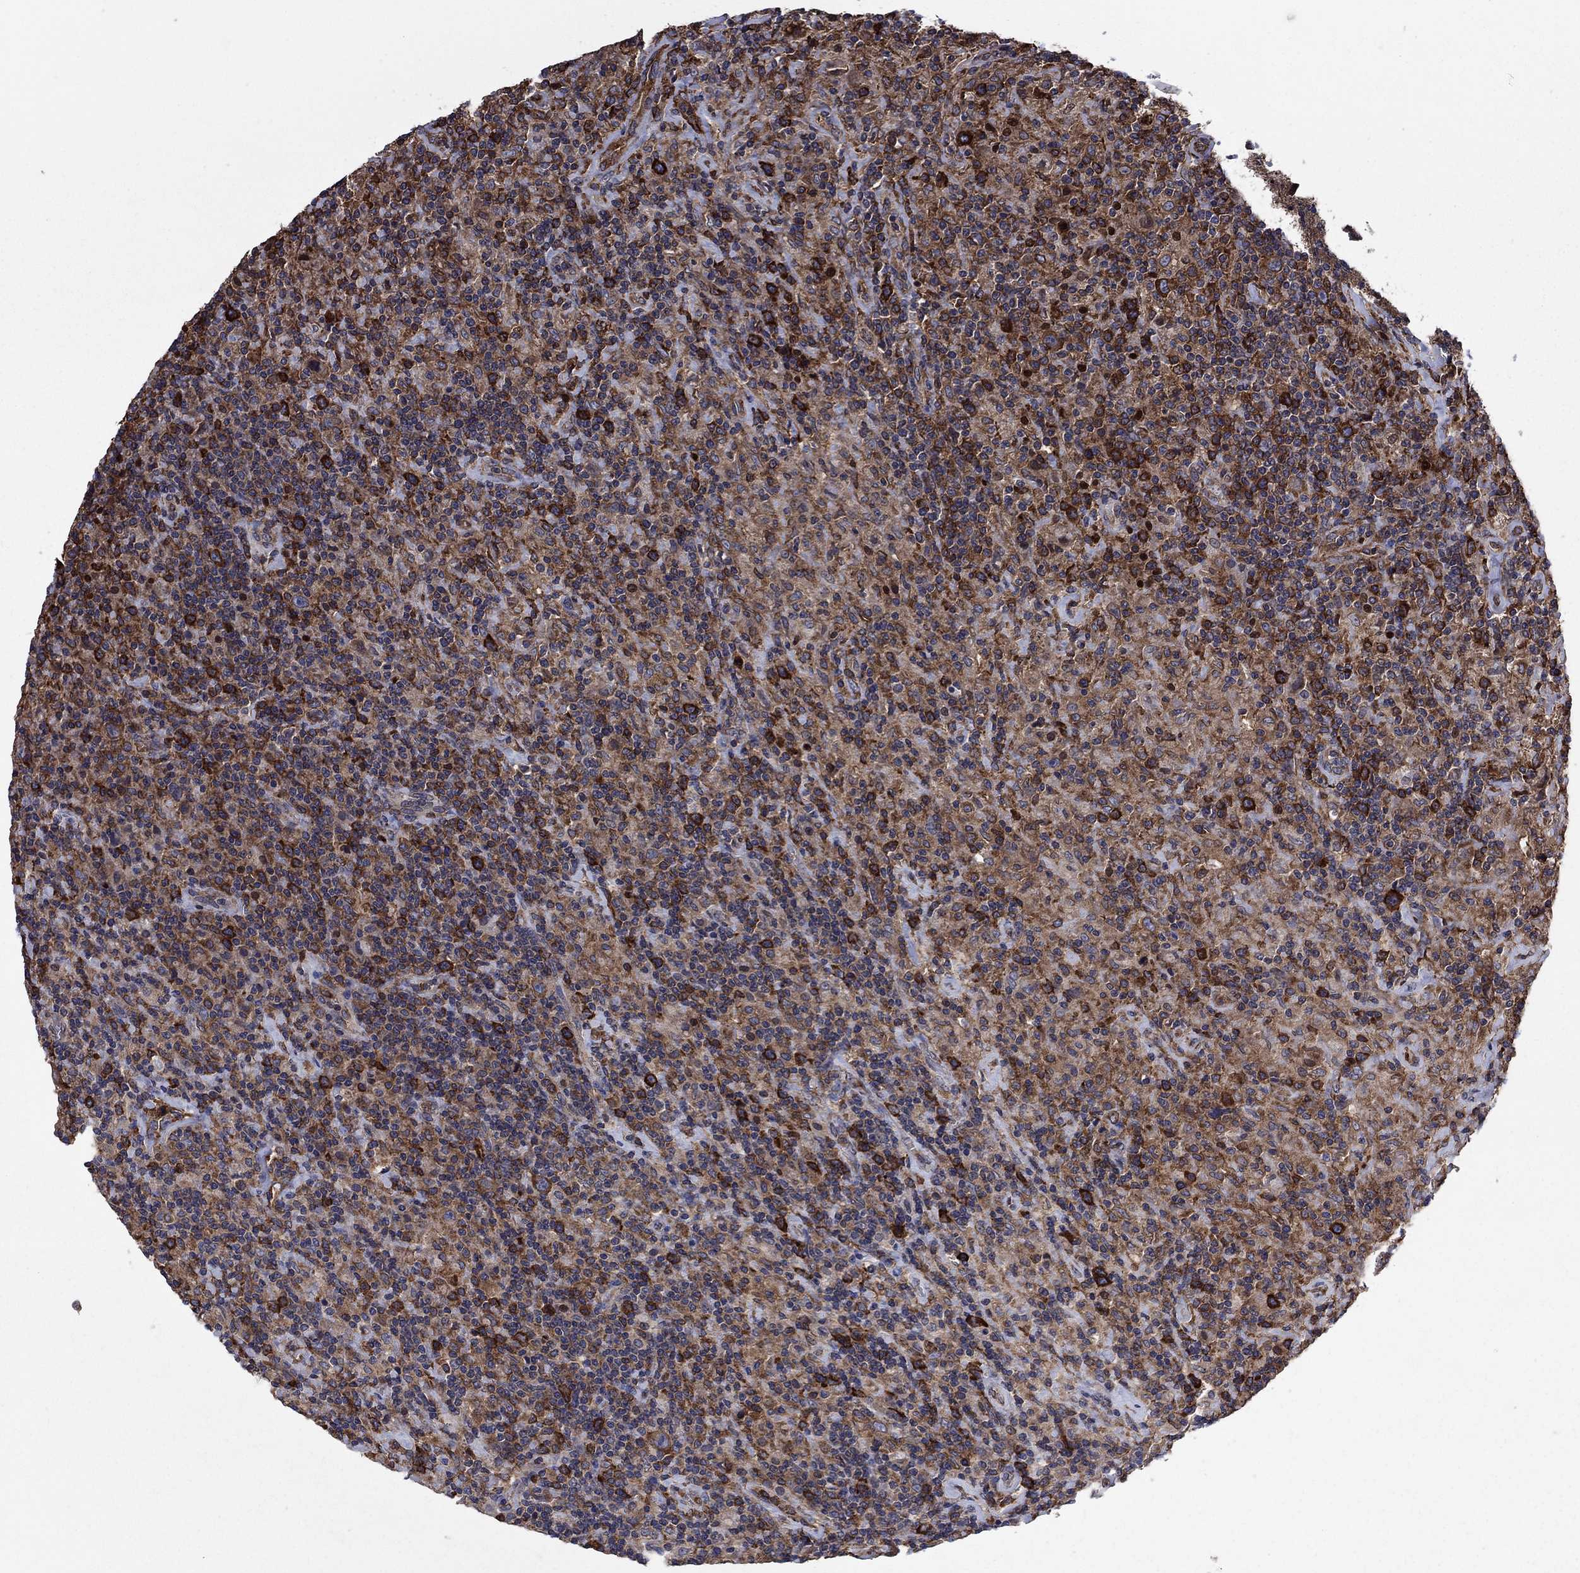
{"staining": {"intensity": "strong", "quantity": ">75%", "location": "cytoplasmic/membranous"}, "tissue": "lymphoma", "cell_type": "Tumor cells", "image_type": "cancer", "snomed": [{"axis": "morphology", "description": "Hodgkin's disease, NOS"}, {"axis": "topography", "description": "Lymph node"}], "caption": "A photomicrograph showing strong cytoplasmic/membranous positivity in approximately >75% of tumor cells in Hodgkin's disease, as visualized by brown immunohistochemical staining.", "gene": "YBX1", "patient": {"sex": "male", "age": 70}}